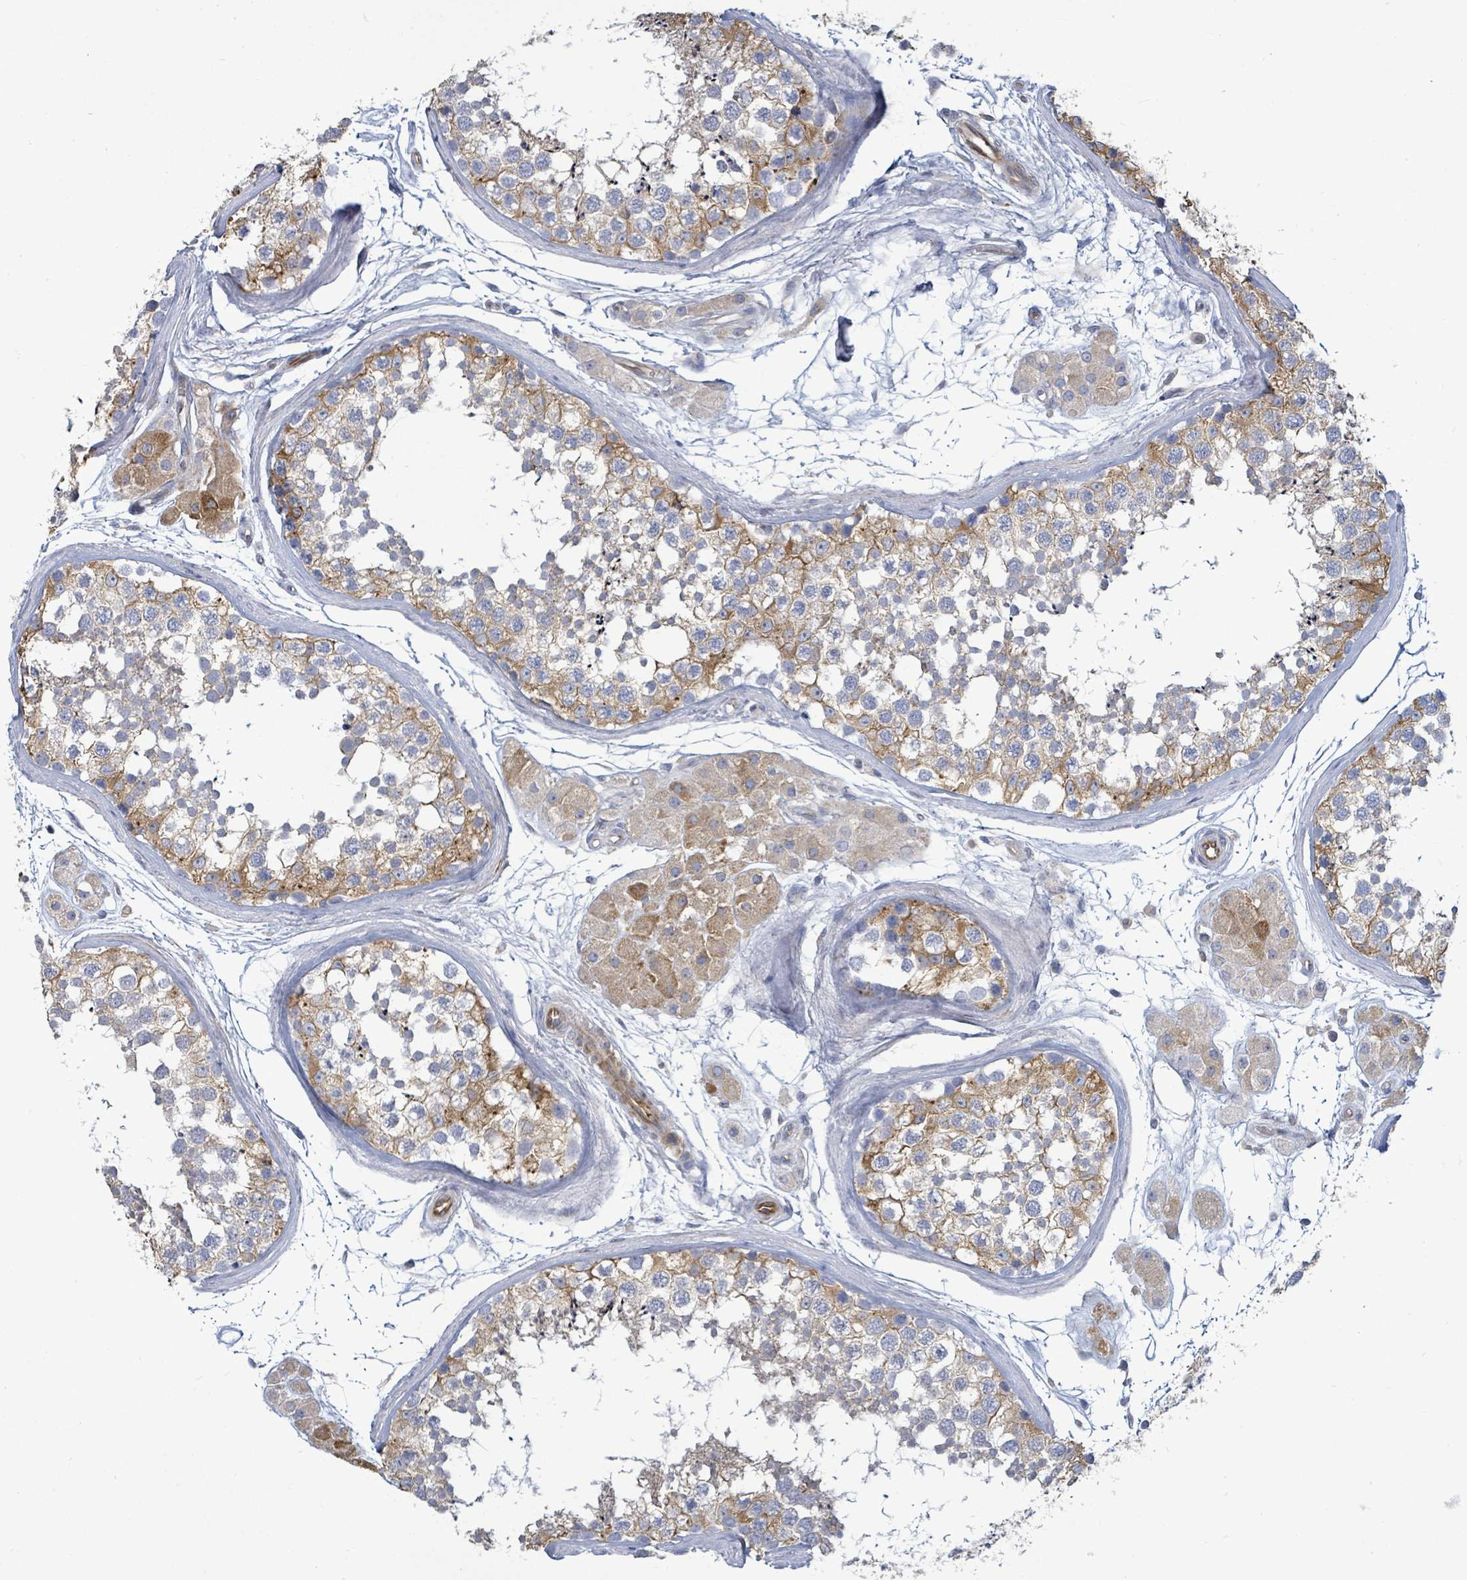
{"staining": {"intensity": "moderate", "quantity": "25%-75%", "location": "cytoplasmic/membranous"}, "tissue": "testis", "cell_type": "Cells in seminiferous ducts", "image_type": "normal", "snomed": [{"axis": "morphology", "description": "Normal tissue, NOS"}, {"axis": "topography", "description": "Testis"}], "caption": "Protein staining of benign testis reveals moderate cytoplasmic/membranous expression in about 25%-75% of cells in seminiferous ducts.", "gene": "SIRPB1", "patient": {"sex": "male", "age": 56}}